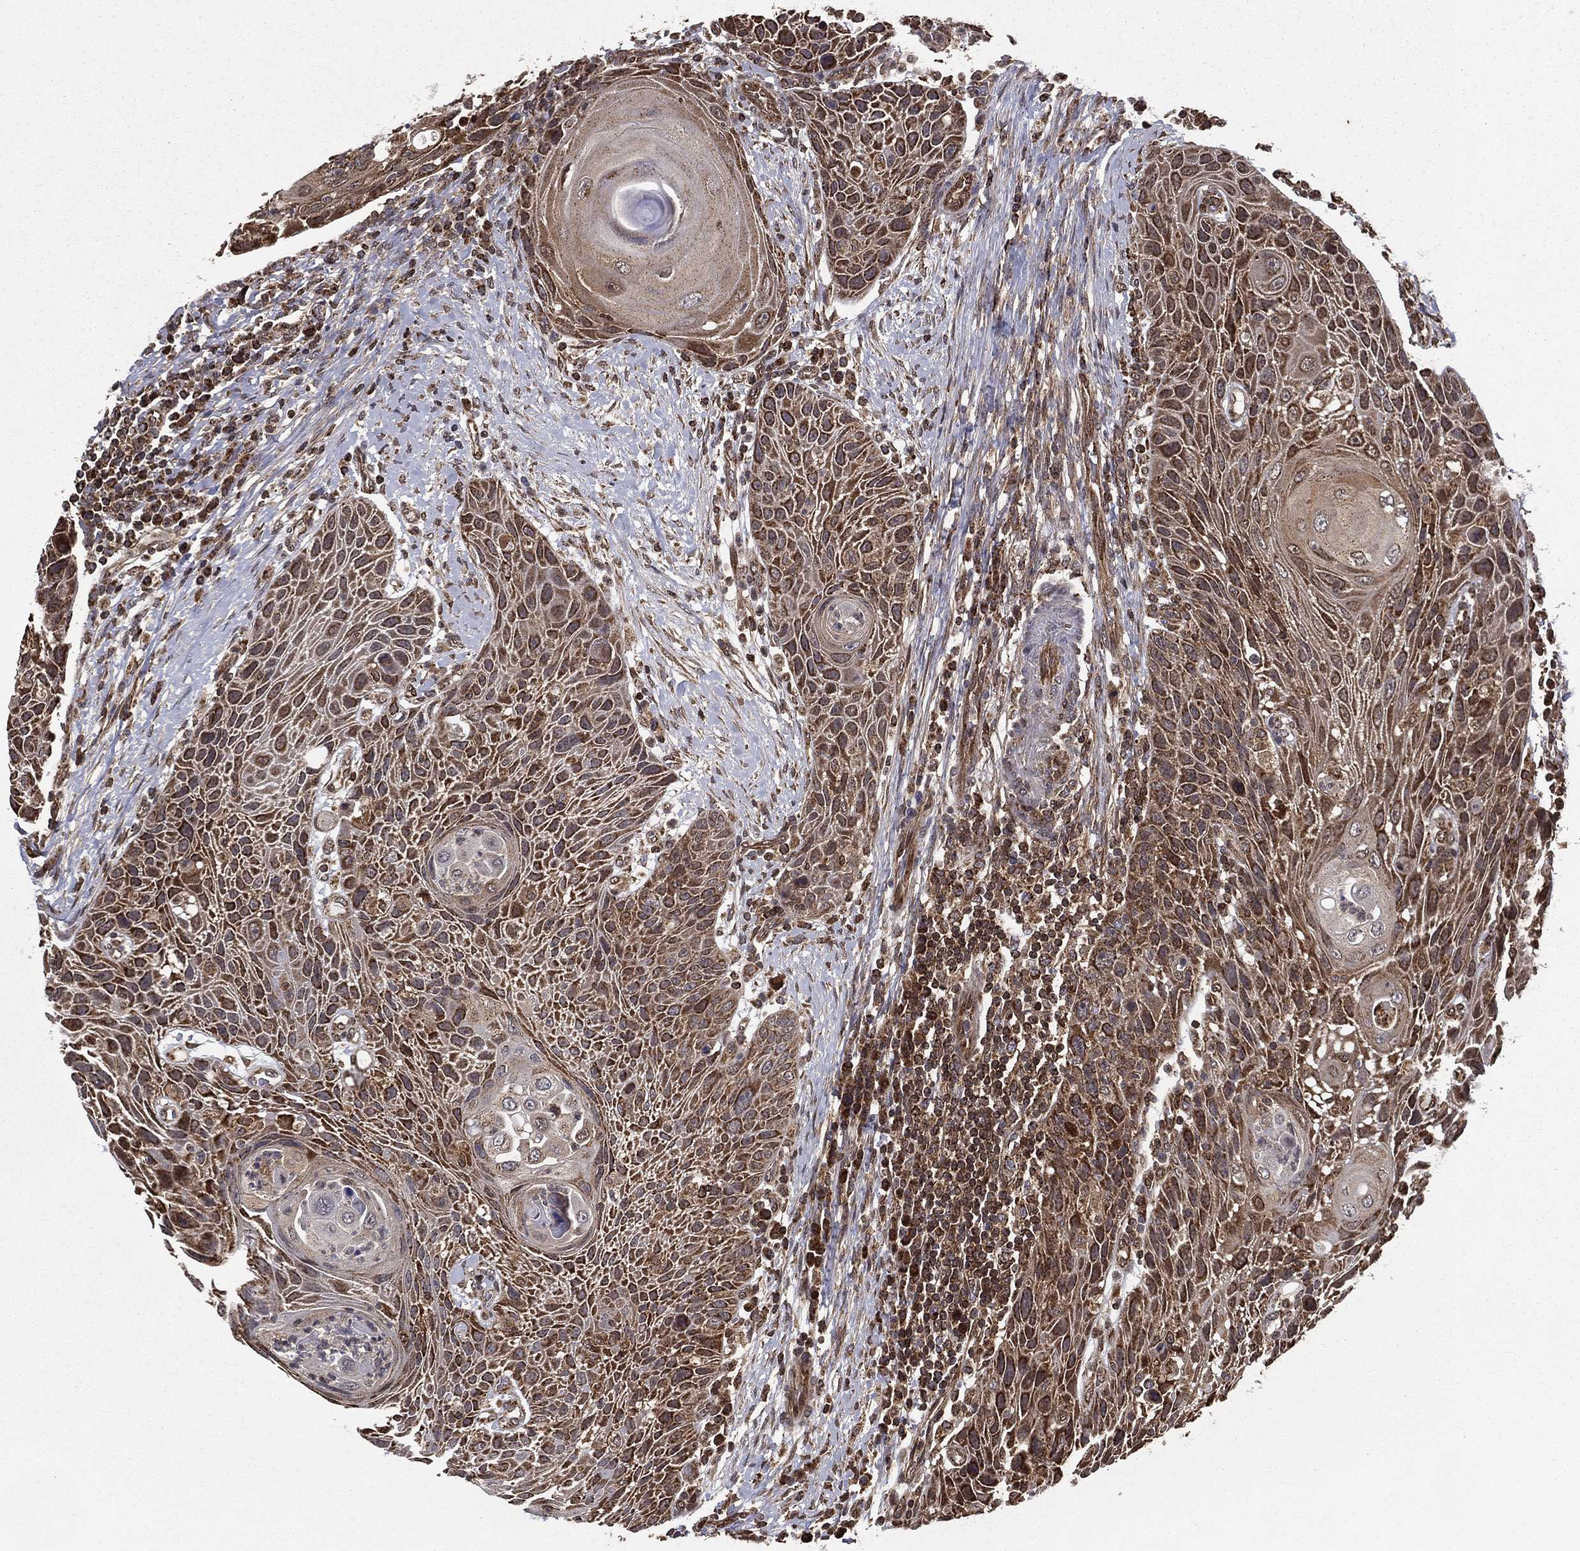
{"staining": {"intensity": "moderate", "quantity": ">75%", "location": "cytoplasmic/membranous"}, "tissue": "head and neck cancer", "cell_type": "Tumor cells", "image_type": "cancer", "snomed": [{"axis": "morphology", "description": "Squamous cell carcinoma, NOS"}, {"axis": "topography", "description": "Head-Neck"}], "caption": "The micrograph displays staining of head and neck cancer (squamous cell carcinoma), revealing moderate cytoplasmic/membranous protein staining (brown color) within tumor cells. (IHC, brightfield microscopy, high magnification).", "gene": "RIGI", "patient": {"sex": "male", "age": 69}}